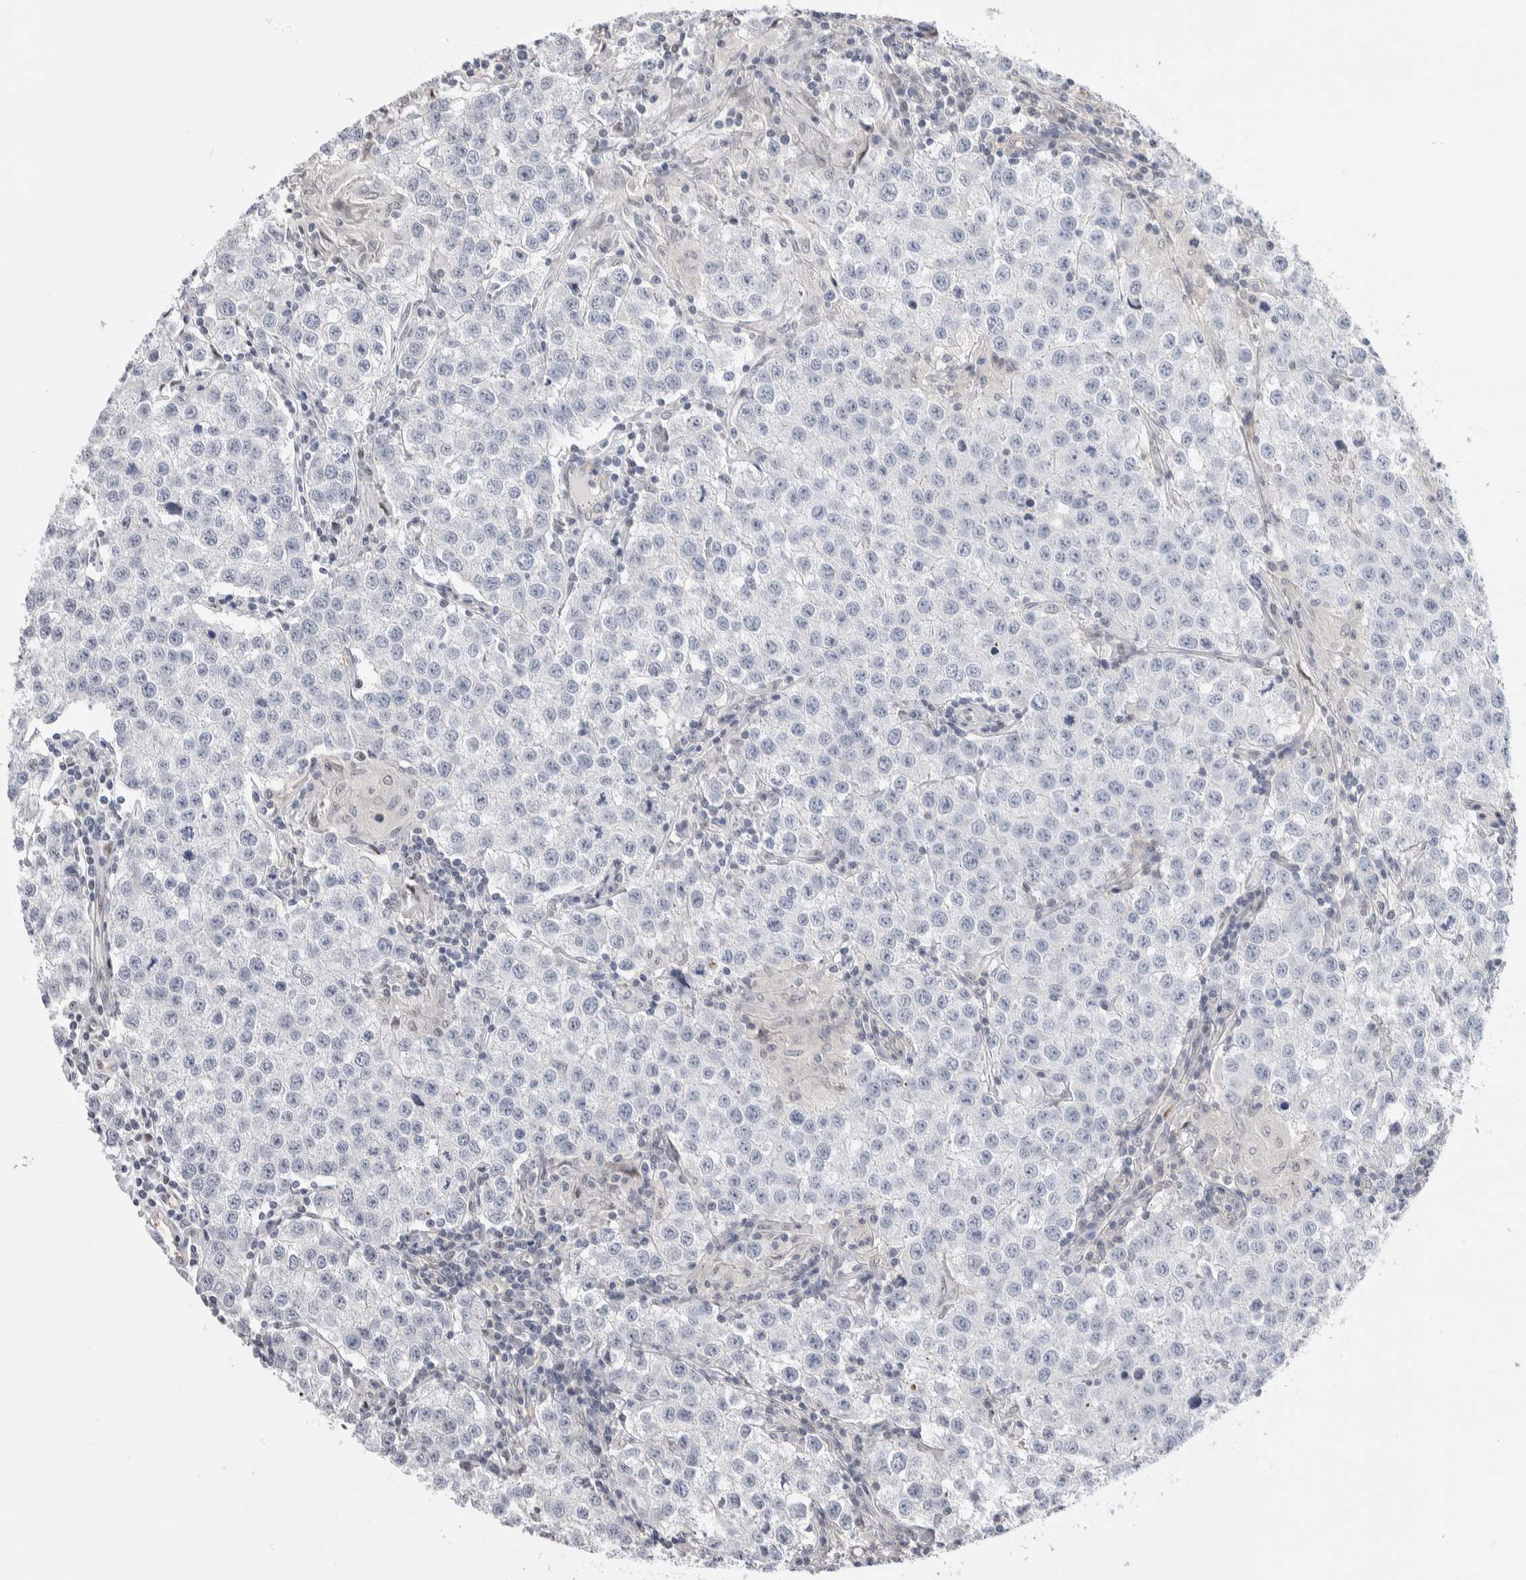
{"staining": {"intensity": "negative", "quantity": "none", "location": "none"}, "tissue": "testis cancer", "cell_type": "Tumor cells", "image_type": "cancer", "snomed": [{"axis": "morphology", "description": "Seminoma, NOS"}, {"axis": "morphology", "description": "Carcinoma, Embryonal, NOS"}, {"axis": "topography", "description": "Testis"}], "caption": "Testis embryonal carcinoma was stained to show a protein in brown. There is no significant expression in tumor cells. Nuclei are stained in blue.", "gene": "ZBTB49", "patient": {"sex": "male", "age": 43}}